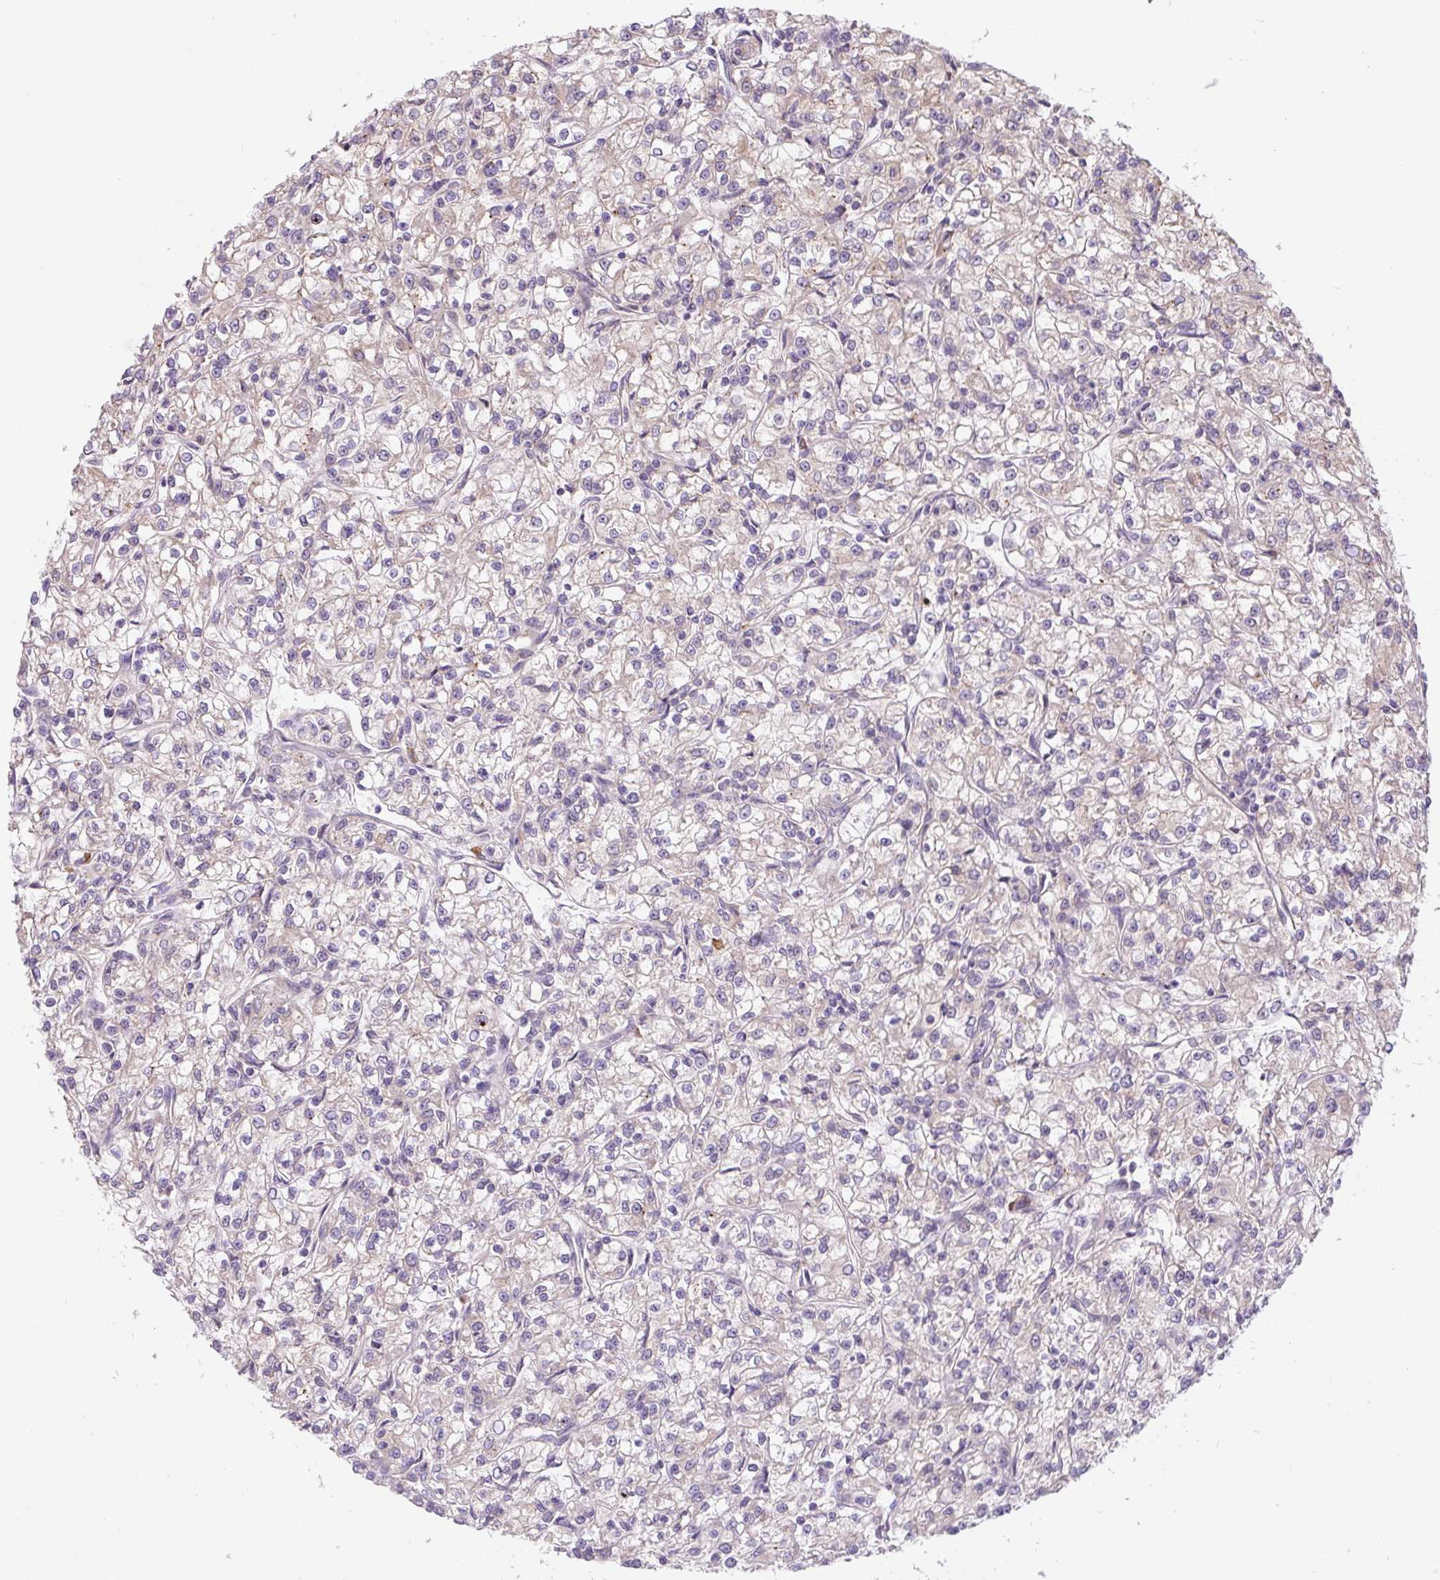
{"staining": {"intensity": "negative", "quantity": "none", "location": "none"}, "tissue": "renal cancer", "cell_type": "Tumor cells", "image_type": "cancer", "snomed": [{"axis": "morphology", "description": "Adenocarcinoma, NOS"}, {"axis": "topography", "description": "Kidney"}], "caption": "An IHC histopathology image of renal cancer (adenocarcinoma) is shown. There is no staining in tumor cells of renal cancer (adenocarcinoma).", "gene": "FZD5", "patient": {"sex": "female", "age": 59}}